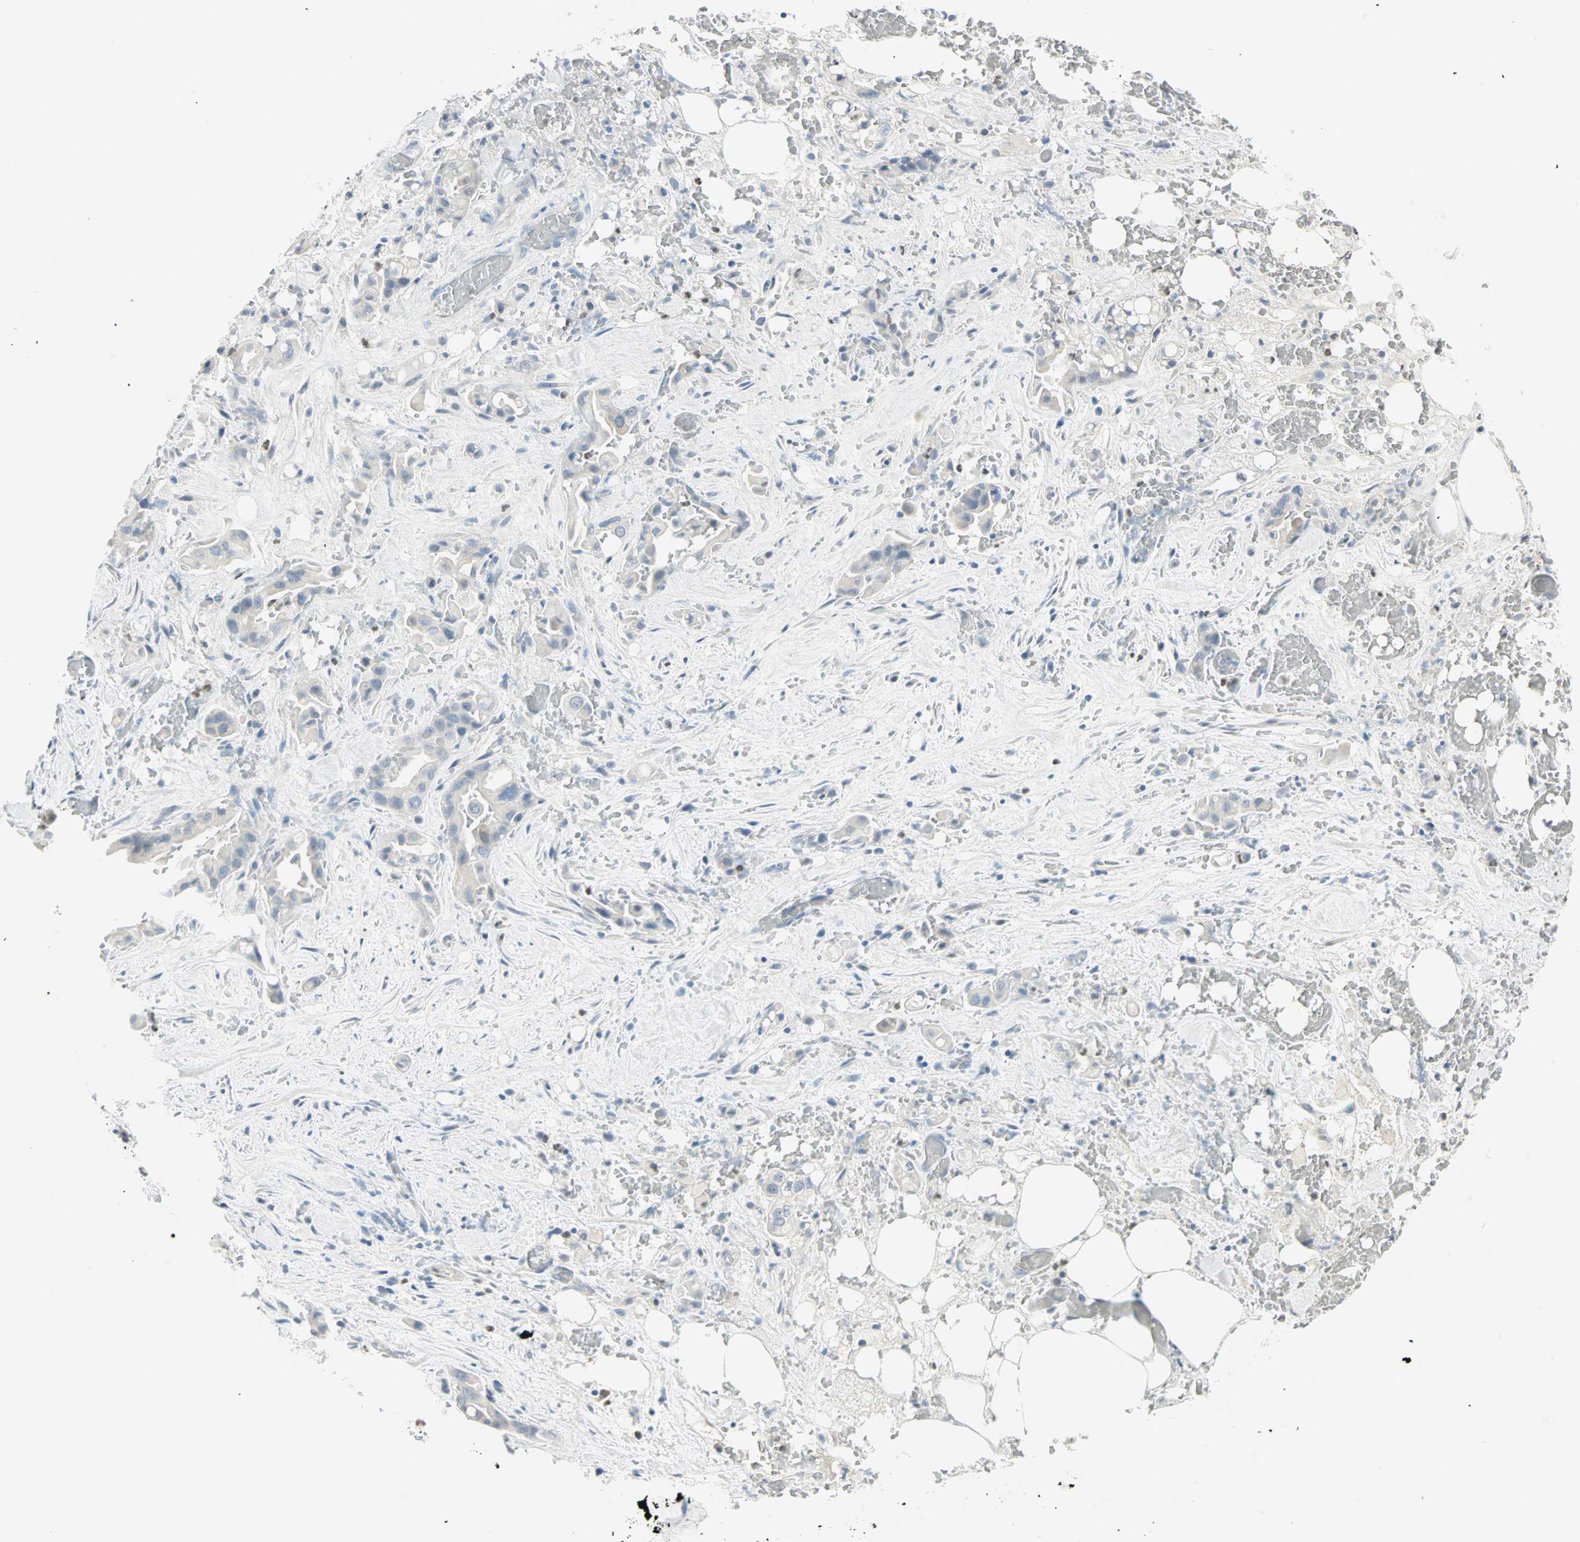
{"staining": {"intensity": "negative", "quantity": "none", "location": "none"}, "tissue": "liver cancer", "cell_type": "Tumor cells", "image_type": "cancer", "snomed": [{"axis": "morphology", "description": "Cholangiocarcinoma"}, {"axis": "topography", "description": "Liver"}], "caption": "Liver cholangiocarcinoma stained for a protein using immunohistochemistry (IHC) displays no expression tumor cells.", "gene": "MLLT10", "patient": {"sex": "female", "age": 68}}